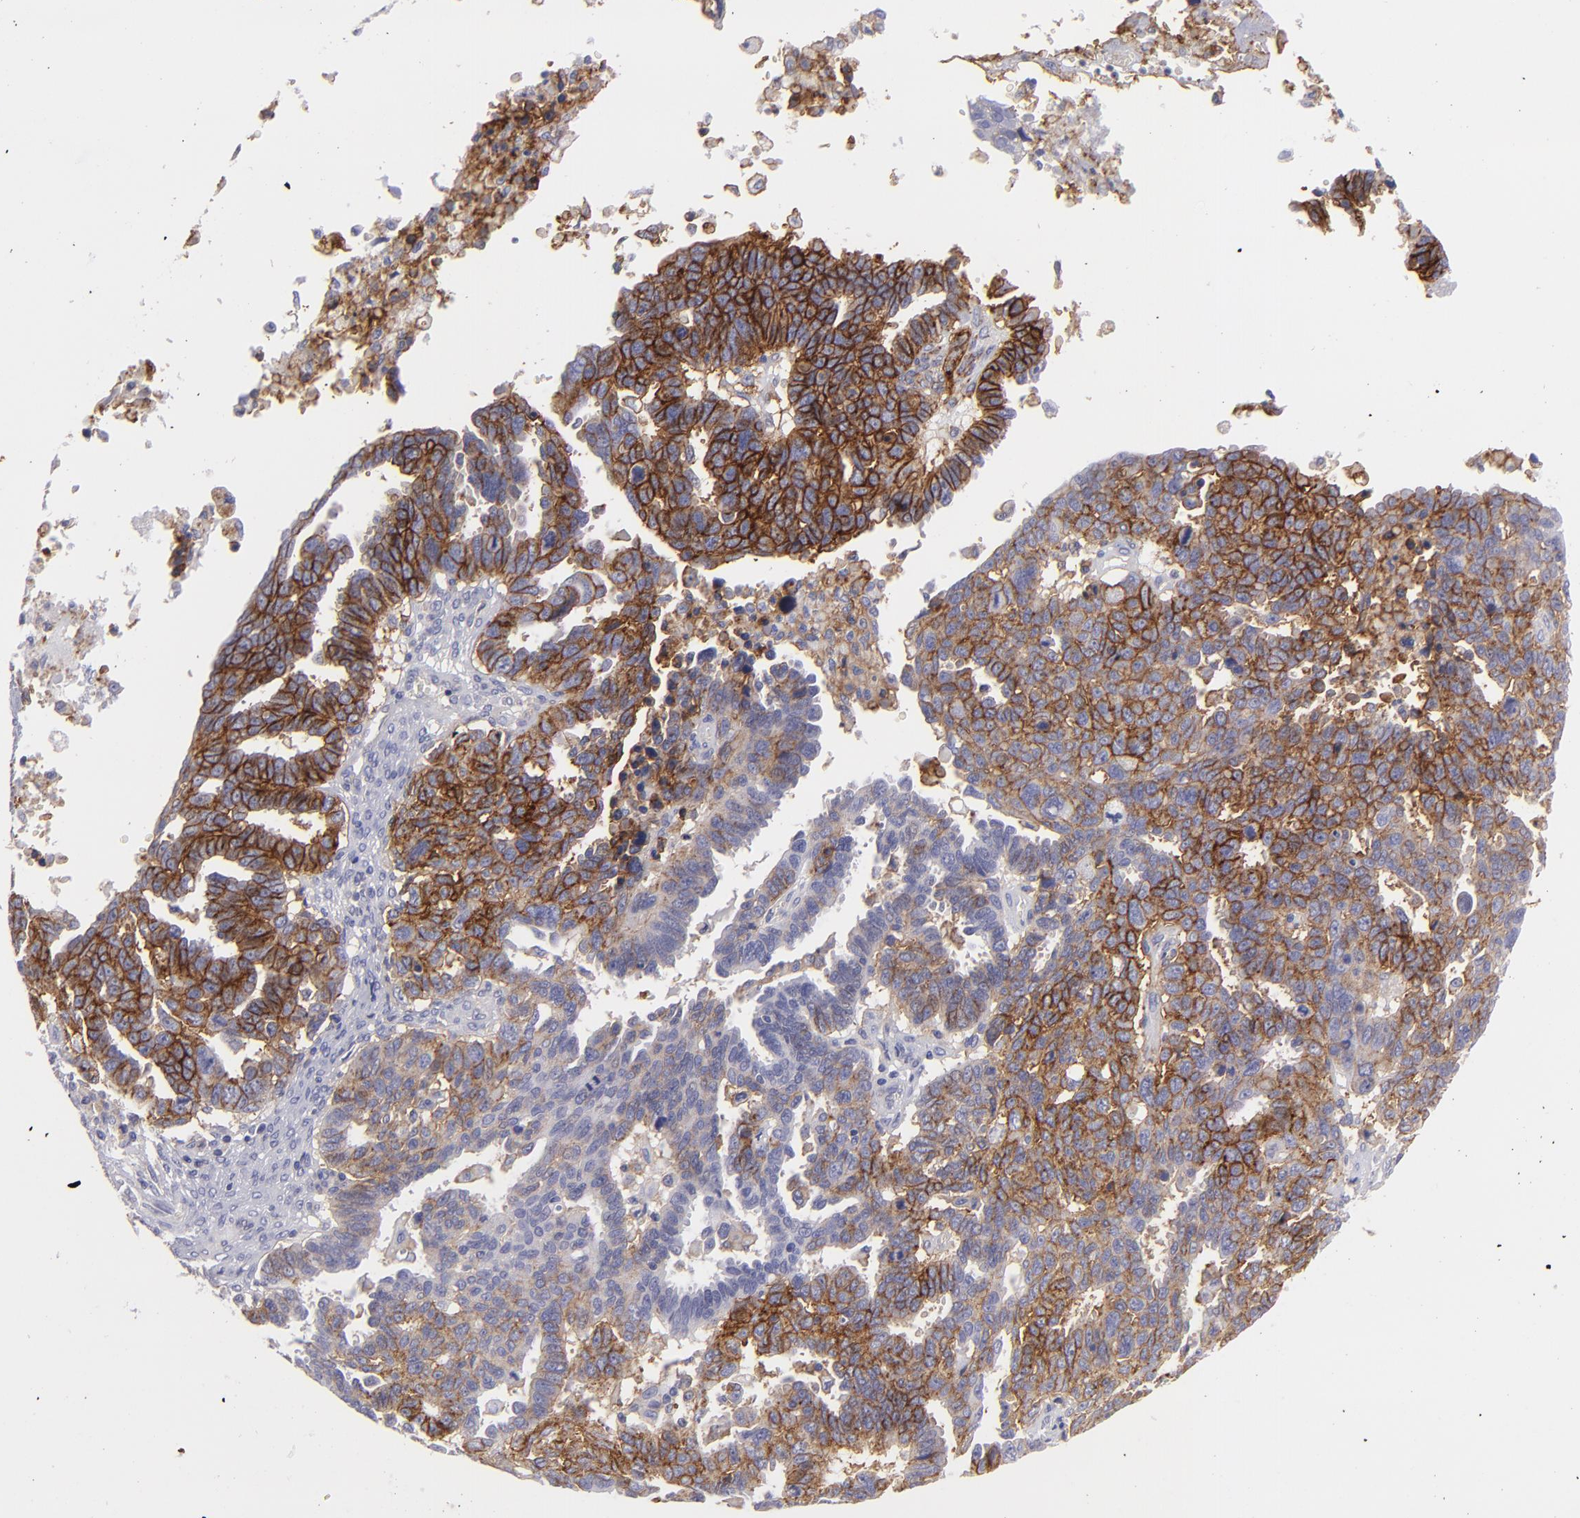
{"staining": {"intensity": "strong", "quantity": "25%-75%", "location": "cytoplasmic/membranous"}, "tissue": "ovarian cancer", "cell_type": "Tumor cells", "image_type": "cancer", "snomed": [{"axis": "morphology", "description": "Carcinoma, endometroid"}, {"axis": "morphology", "description": "Cystadenocarcinoma, serous, NOS"}, {"axis": "topography", "description": "Ovary"}], "caption": "Immunohistochemical staining of human serous cystadenocarcinoma (ovarian) exhibits high levels of strong cytoplasmic/membranous protein staining in about 25%-75% of tumor cells.", "gene": "BSG", "patient": {"sex": "female", "age": 45}}